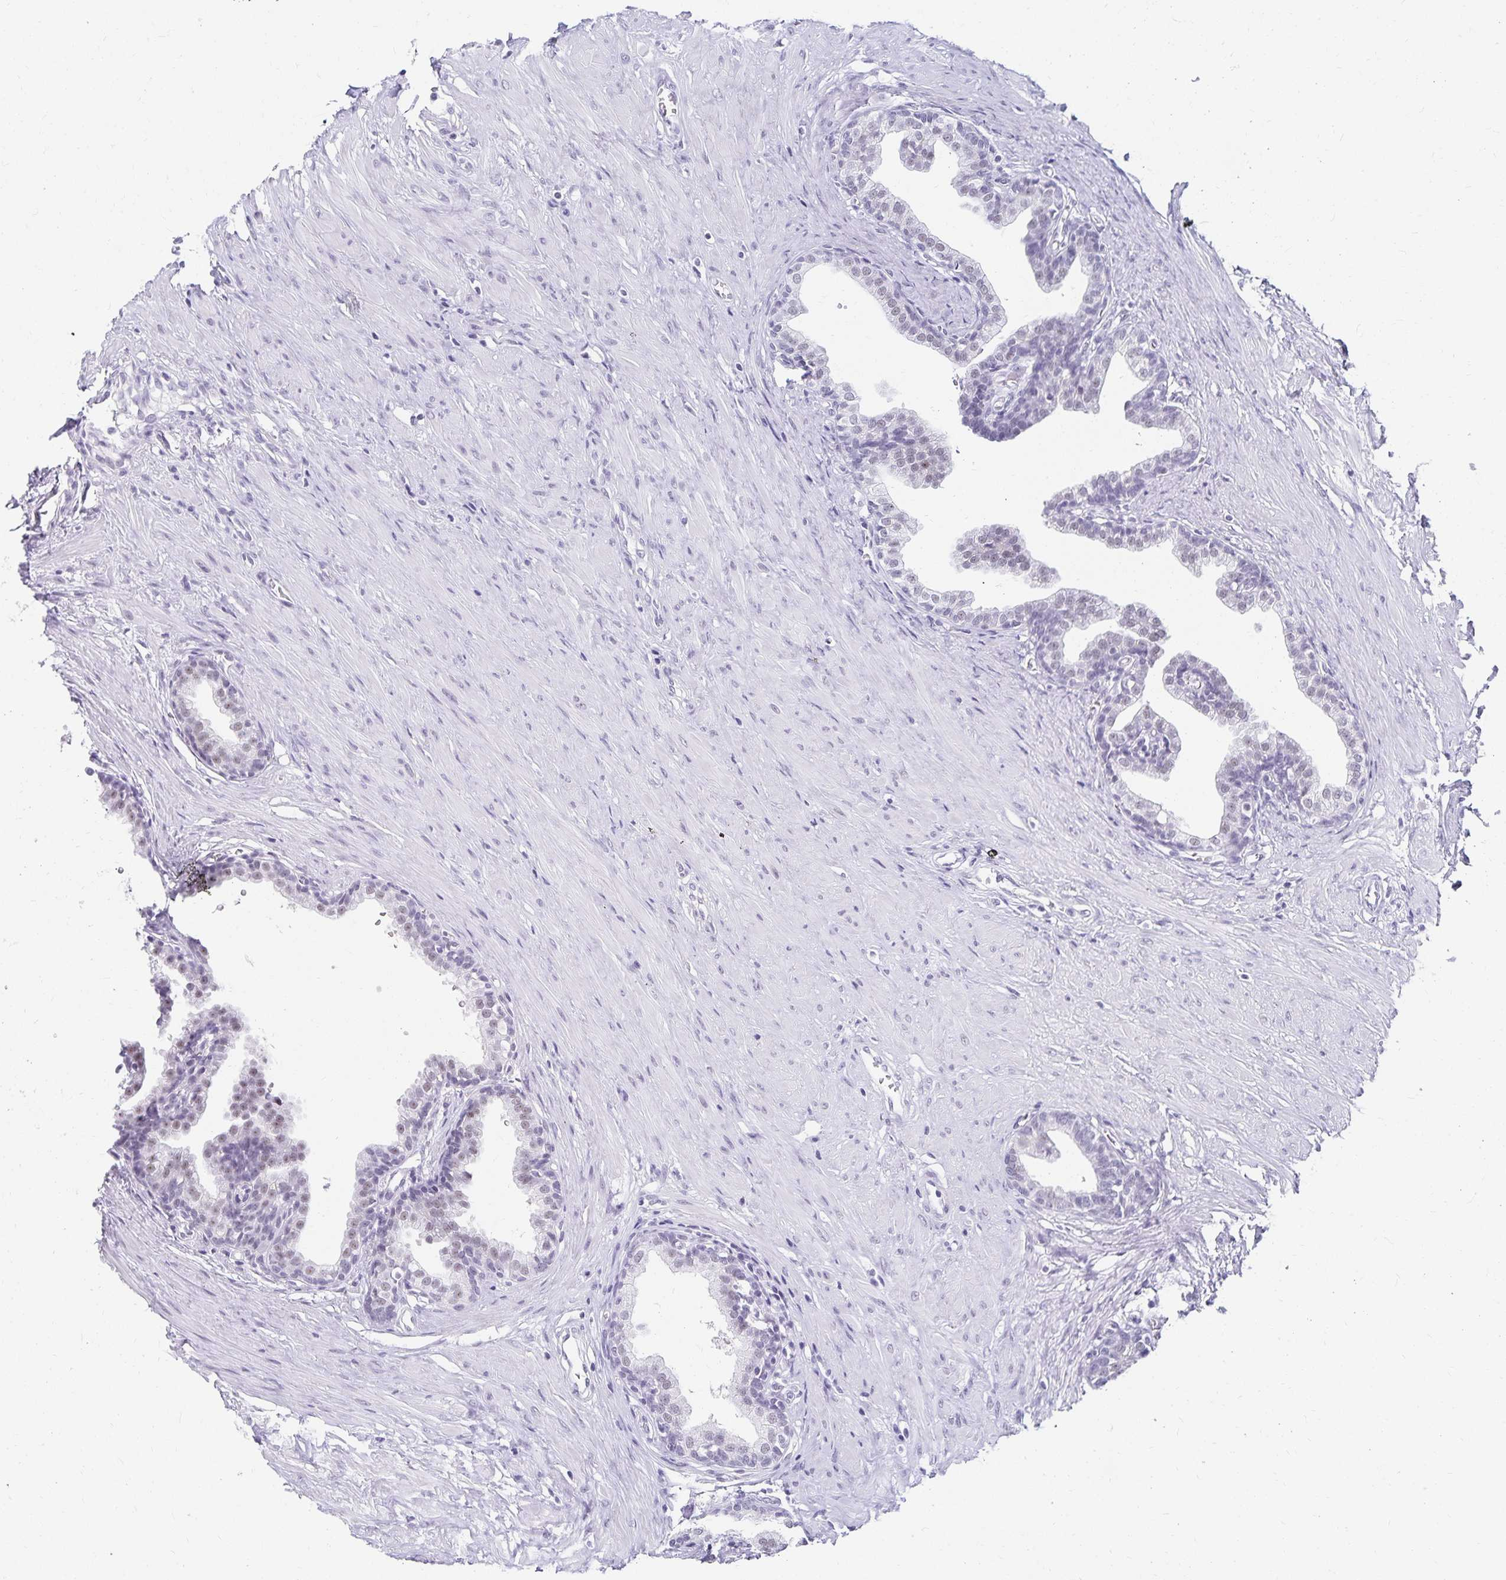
{"staining": {"intensity": "negative", "quantity": "none", "location": "none"}, "tissue": "prostate", "cell_type": "Glandular cells", "image_type": "normal", "snomed": [{"axis": "morphology", "description": "Normal tissue, NOS"}, {"axis": "topography", "description": "Prostate"}, {"axis": "topography", "description": "Peripheral nerve tissue"}], "caption": "The immunohistochemistry (IHC) photomicrograph has no significant staining in glandular cells of prostate.", "gene": "C20orf85", "patient": {"sex": "male", "age": 55}}